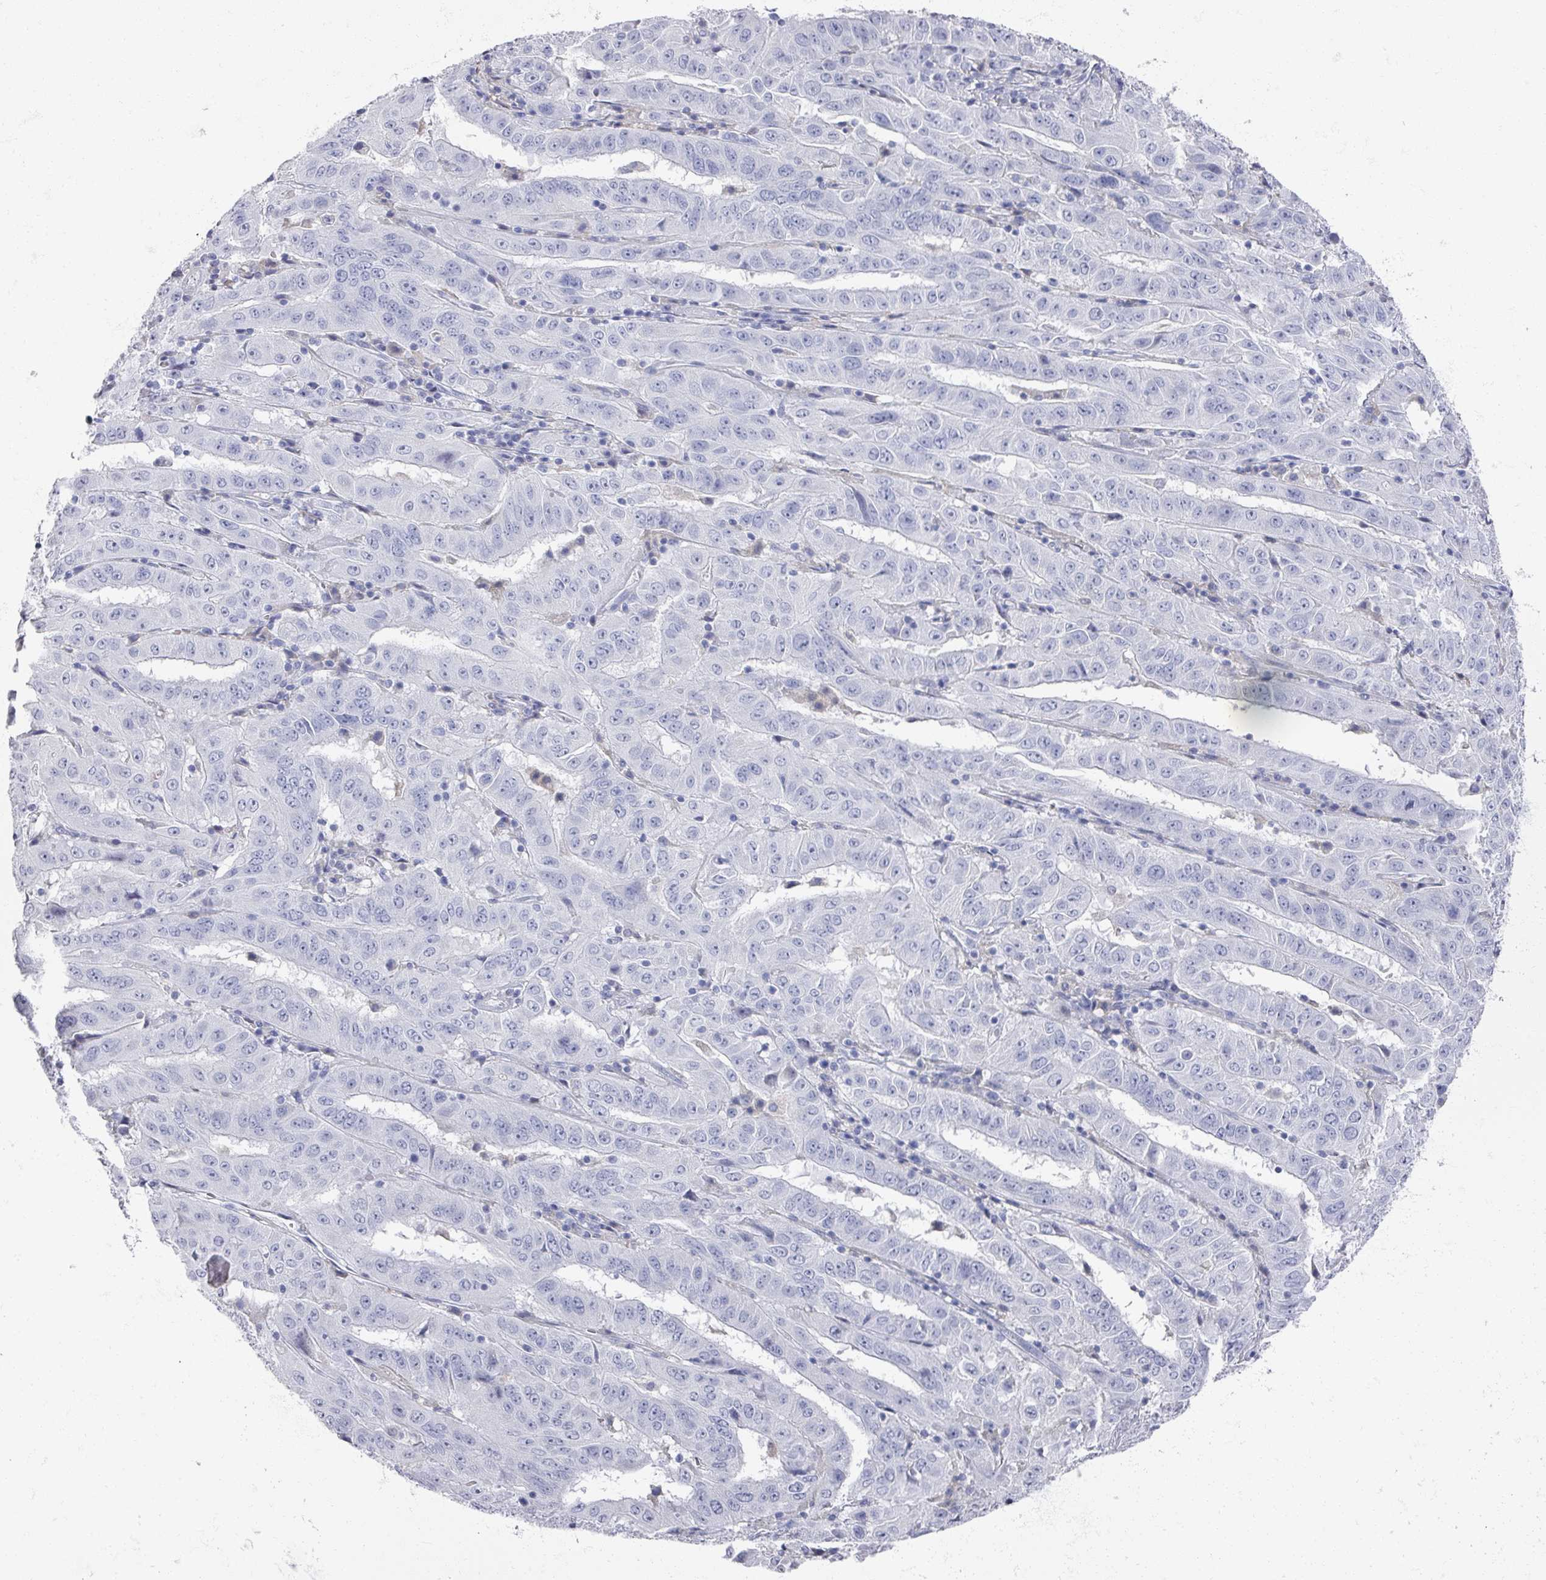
{"staining": {"intensity": "negative", "quantity": "none", "location": "none"}, "tissue": "pancreatic cancer", "cell_type": "Tumor cells", "image_type": "cancer", "snomed": [{"axis": "morphology", "description": "Adenocarcinoma, NOS"}, {"axis": "topography", "description": "Pancreas"}], "caption": "An IHC micrograph of pancreatic cancer (adenocarcinoma) is shown. There is no staining in tumor cells of pancreatic cancer (adenocarcinoma).", "gene": "OMG", "patient": {"sex": "male", "age": 63}}